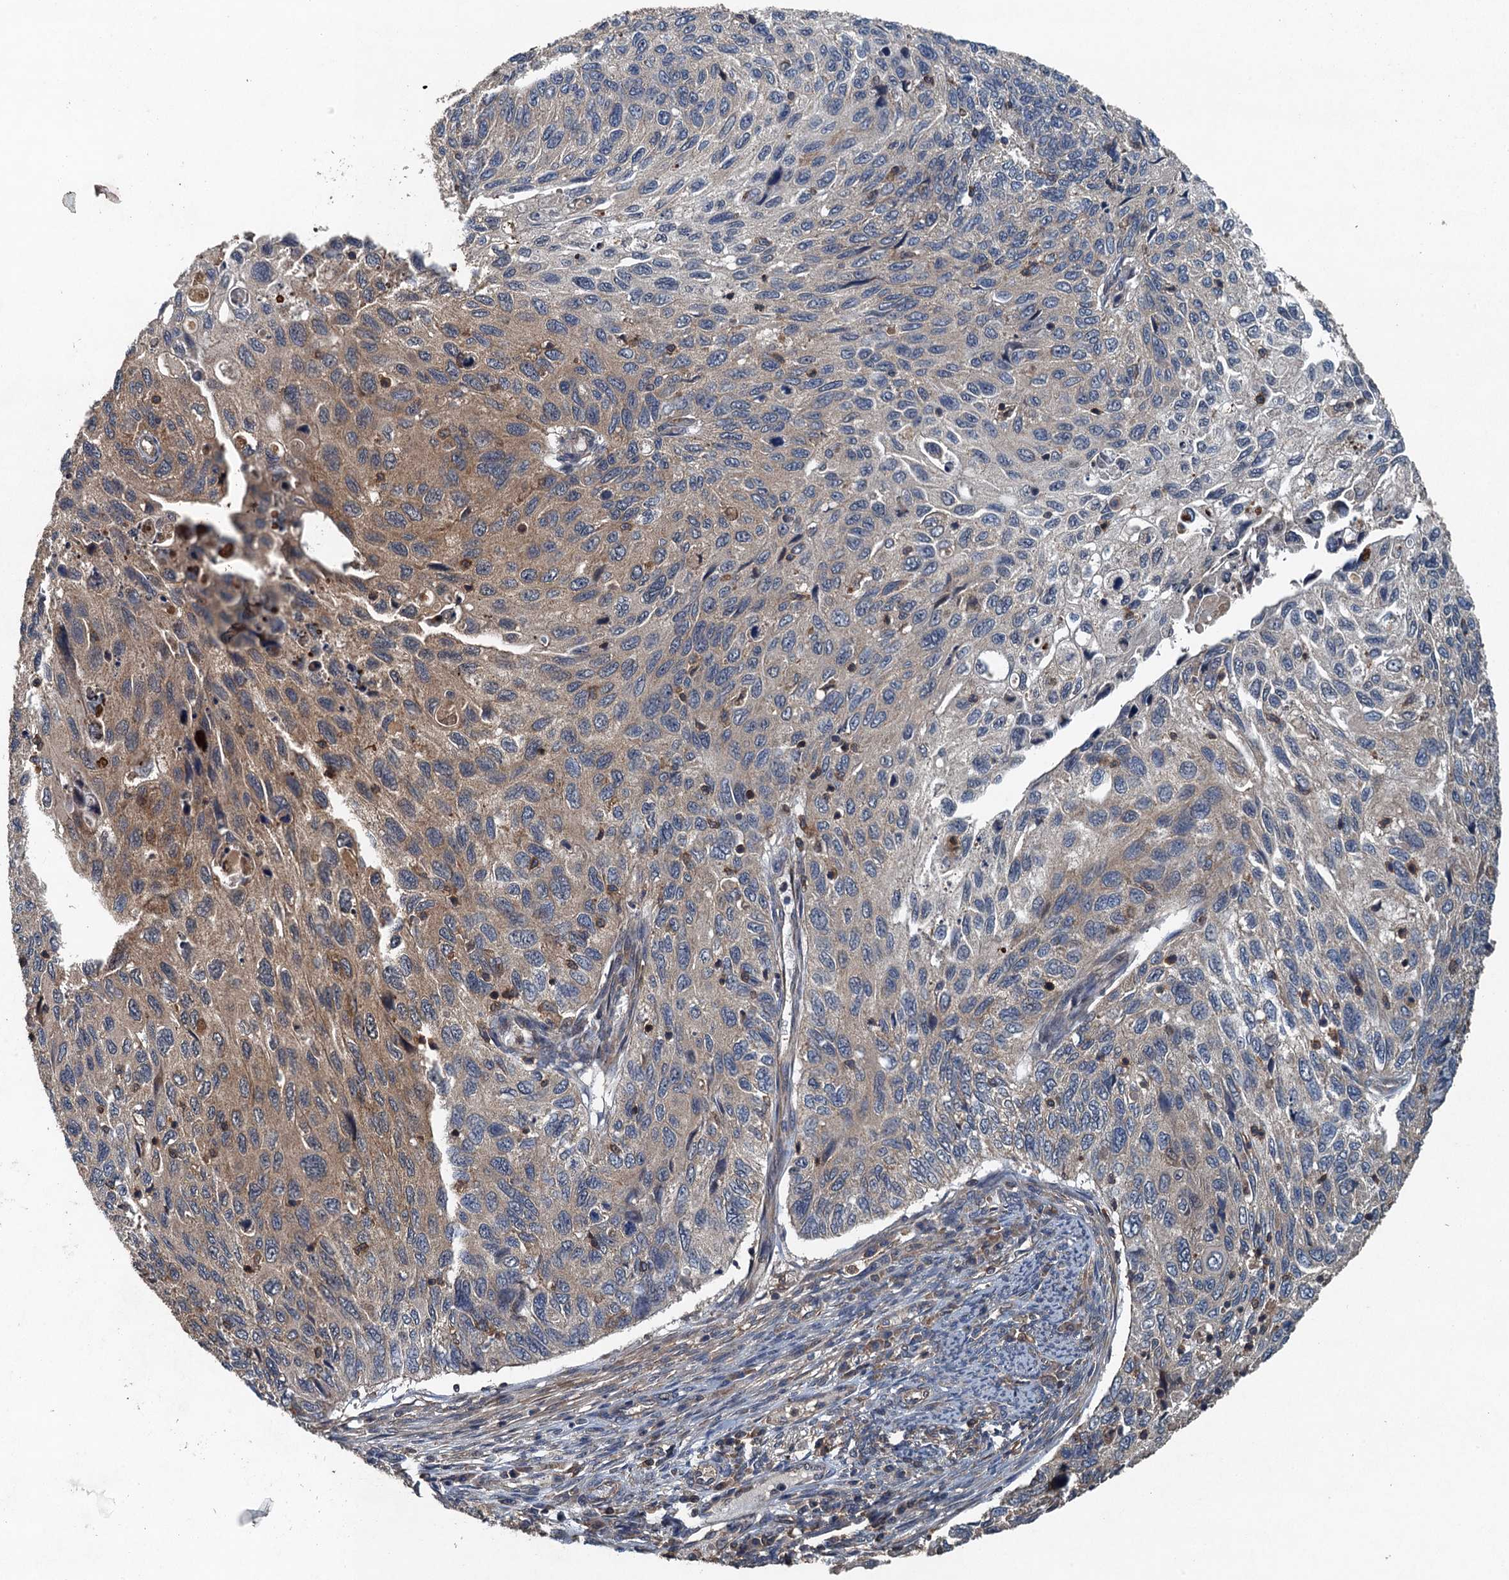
{"staining": {"intensity": "moderate", "quantity": "<25%", "location": "cytoplasmic/membranous"}, "tissue": "cervical cancer", "cell_type": "Tumor cells", "image_type": "cancer", "snomed": [{"axis": "morphology", "description": "Squamous cell carcinoma, NOS"}, {"axis": "topography", "description": "Cervix"}], "caption": "Approximately <25% of tumor cells in squamous cell carcinoma (cervical) display moderate cytoplasmic/membranous protein expression as visualized by brown immunohistochemical staining.", "gene": "BORCS5", "patient": {"sex": "female", "age": 70}}